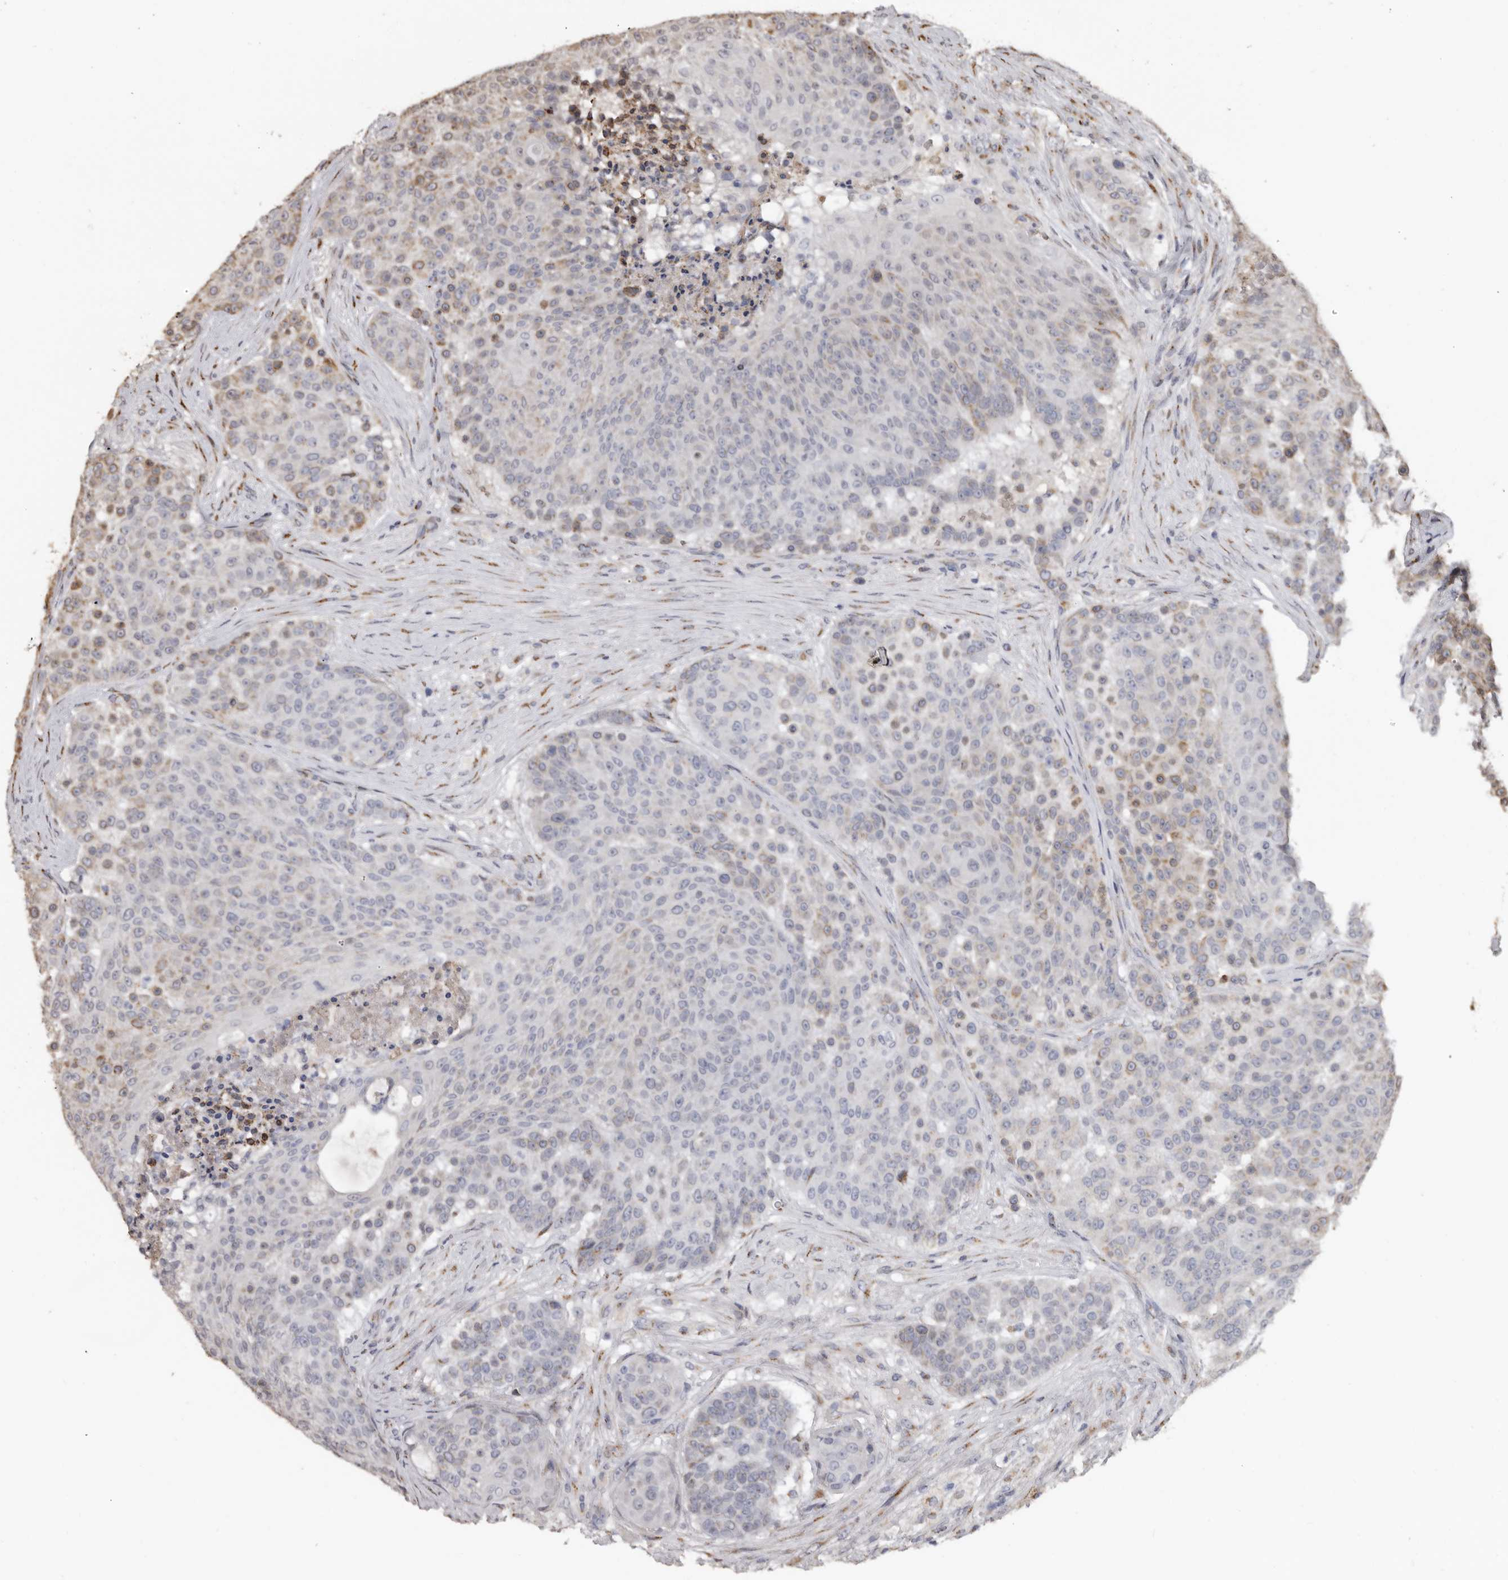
{"staining": {"intensity": "moderate", "quantity": "<25%", "location": "cytoplasmic/membranous"}, "tissue": "urothelial cancer", "cell_type": "Tumor cells", "image_type": "cancer", "snomed": [{"axis": "morphology", "description": "Urothelial carcinoma, High grade"}, {"axis": "topography", "description": "Urinary bladder"}], "caption": "Protein staining shows moderate cytoplasmic/membranous positivity in approximately <25% of tumor cells in urothelial cancer. (Stains: DAB (3,3'-diaminobenzidine) in brown, nuclei in blue, Microscopy: brightfield microscopy at high magnification).", "gene": "ENTREP1", "patient": {"sex": "female", "age": 63}}